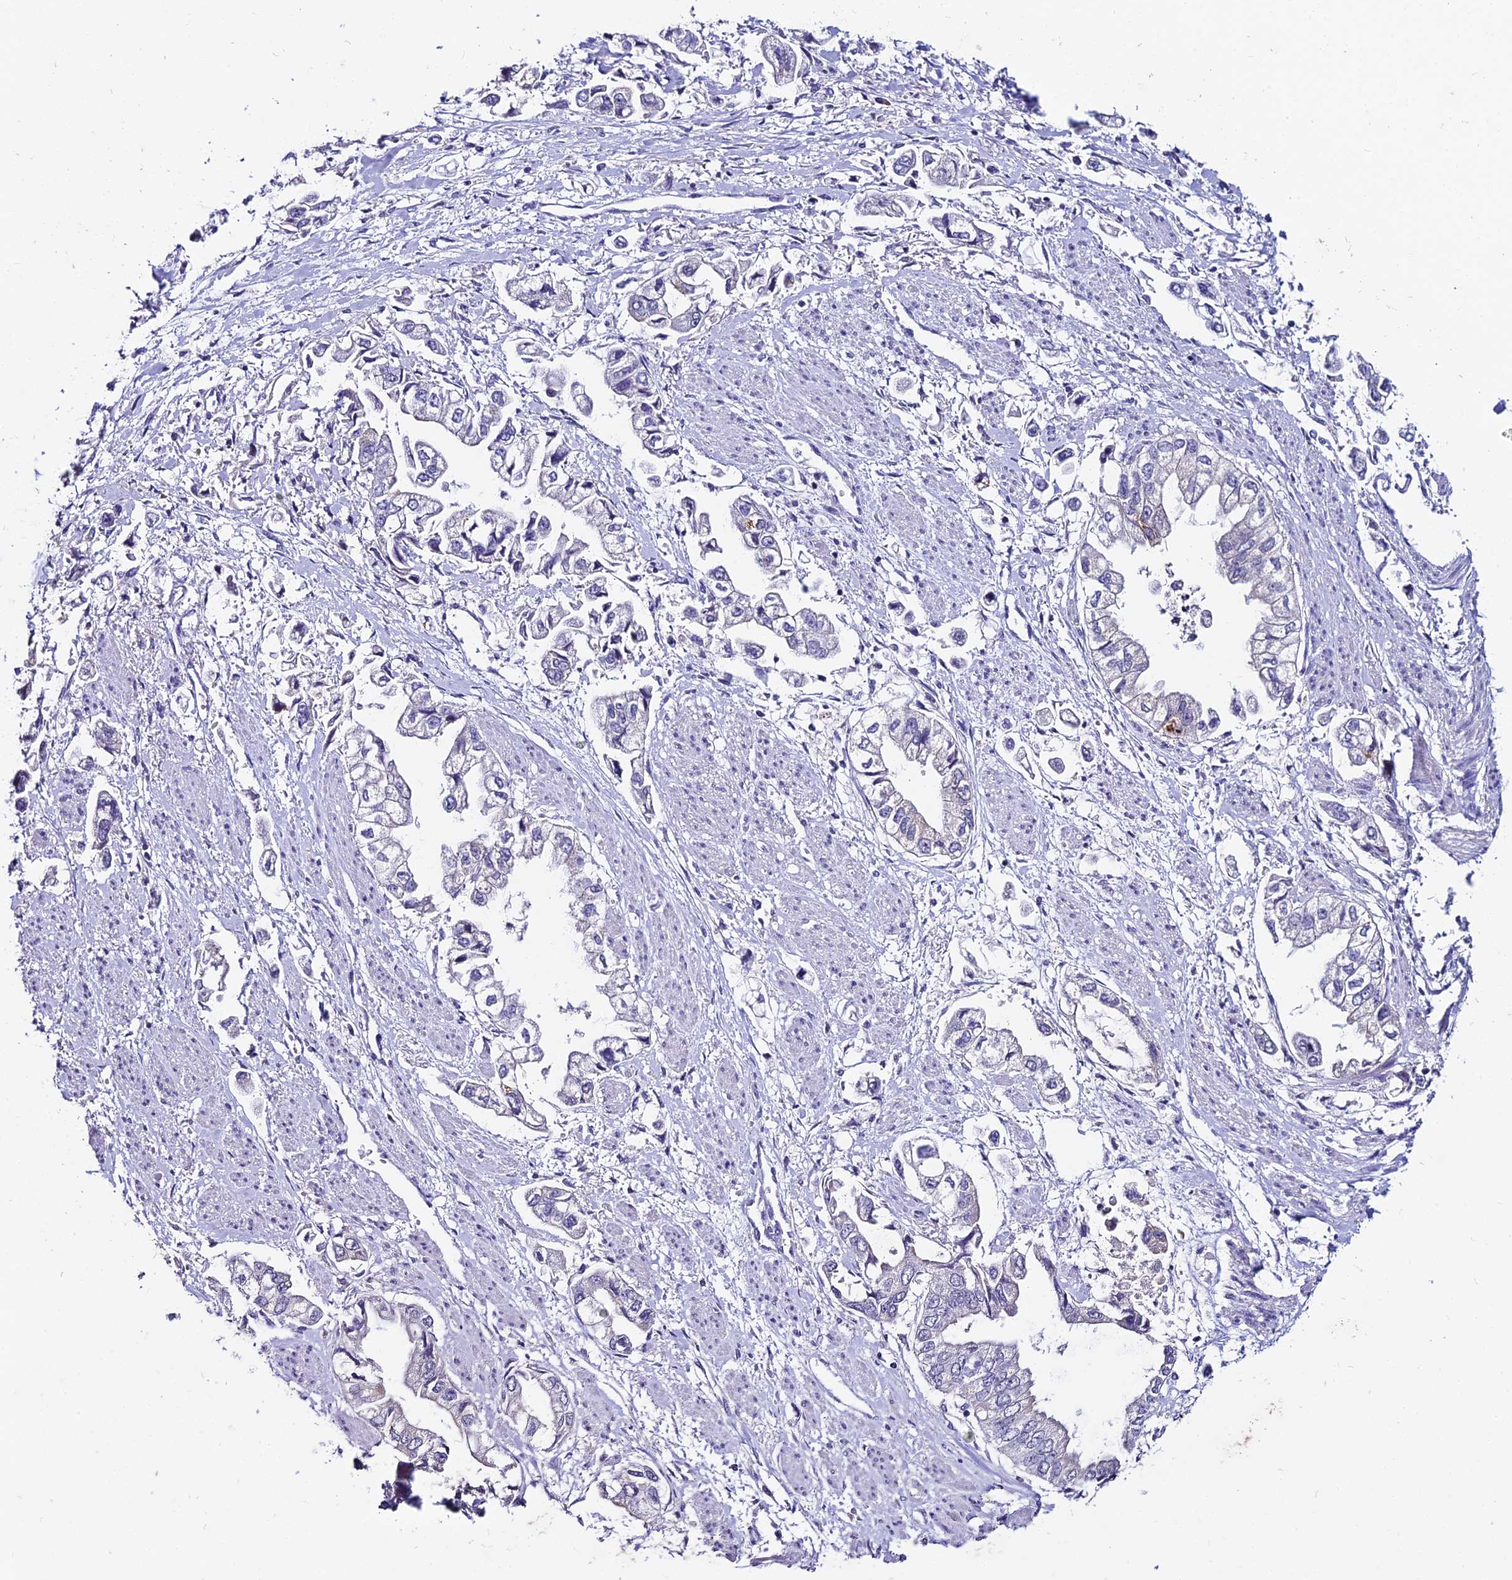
{"staining": {"intensity": "negative", "quantity": "none", "location": "none"}, "tissue": "stomach cancer", "cell_type": "Tumor cells", "image_type": "cancer", "snomed": [{"axis": "morphology", "description": "Adenocarcinoma, NOS"}, {"axis": "topography", "description": "Stomach"}], "caption": "Protein analysis of stomach cancer exhibits no significant staining in tumor cells.", "gene": "LGALS7", "patient": {"sex": "male", "age": 62}}